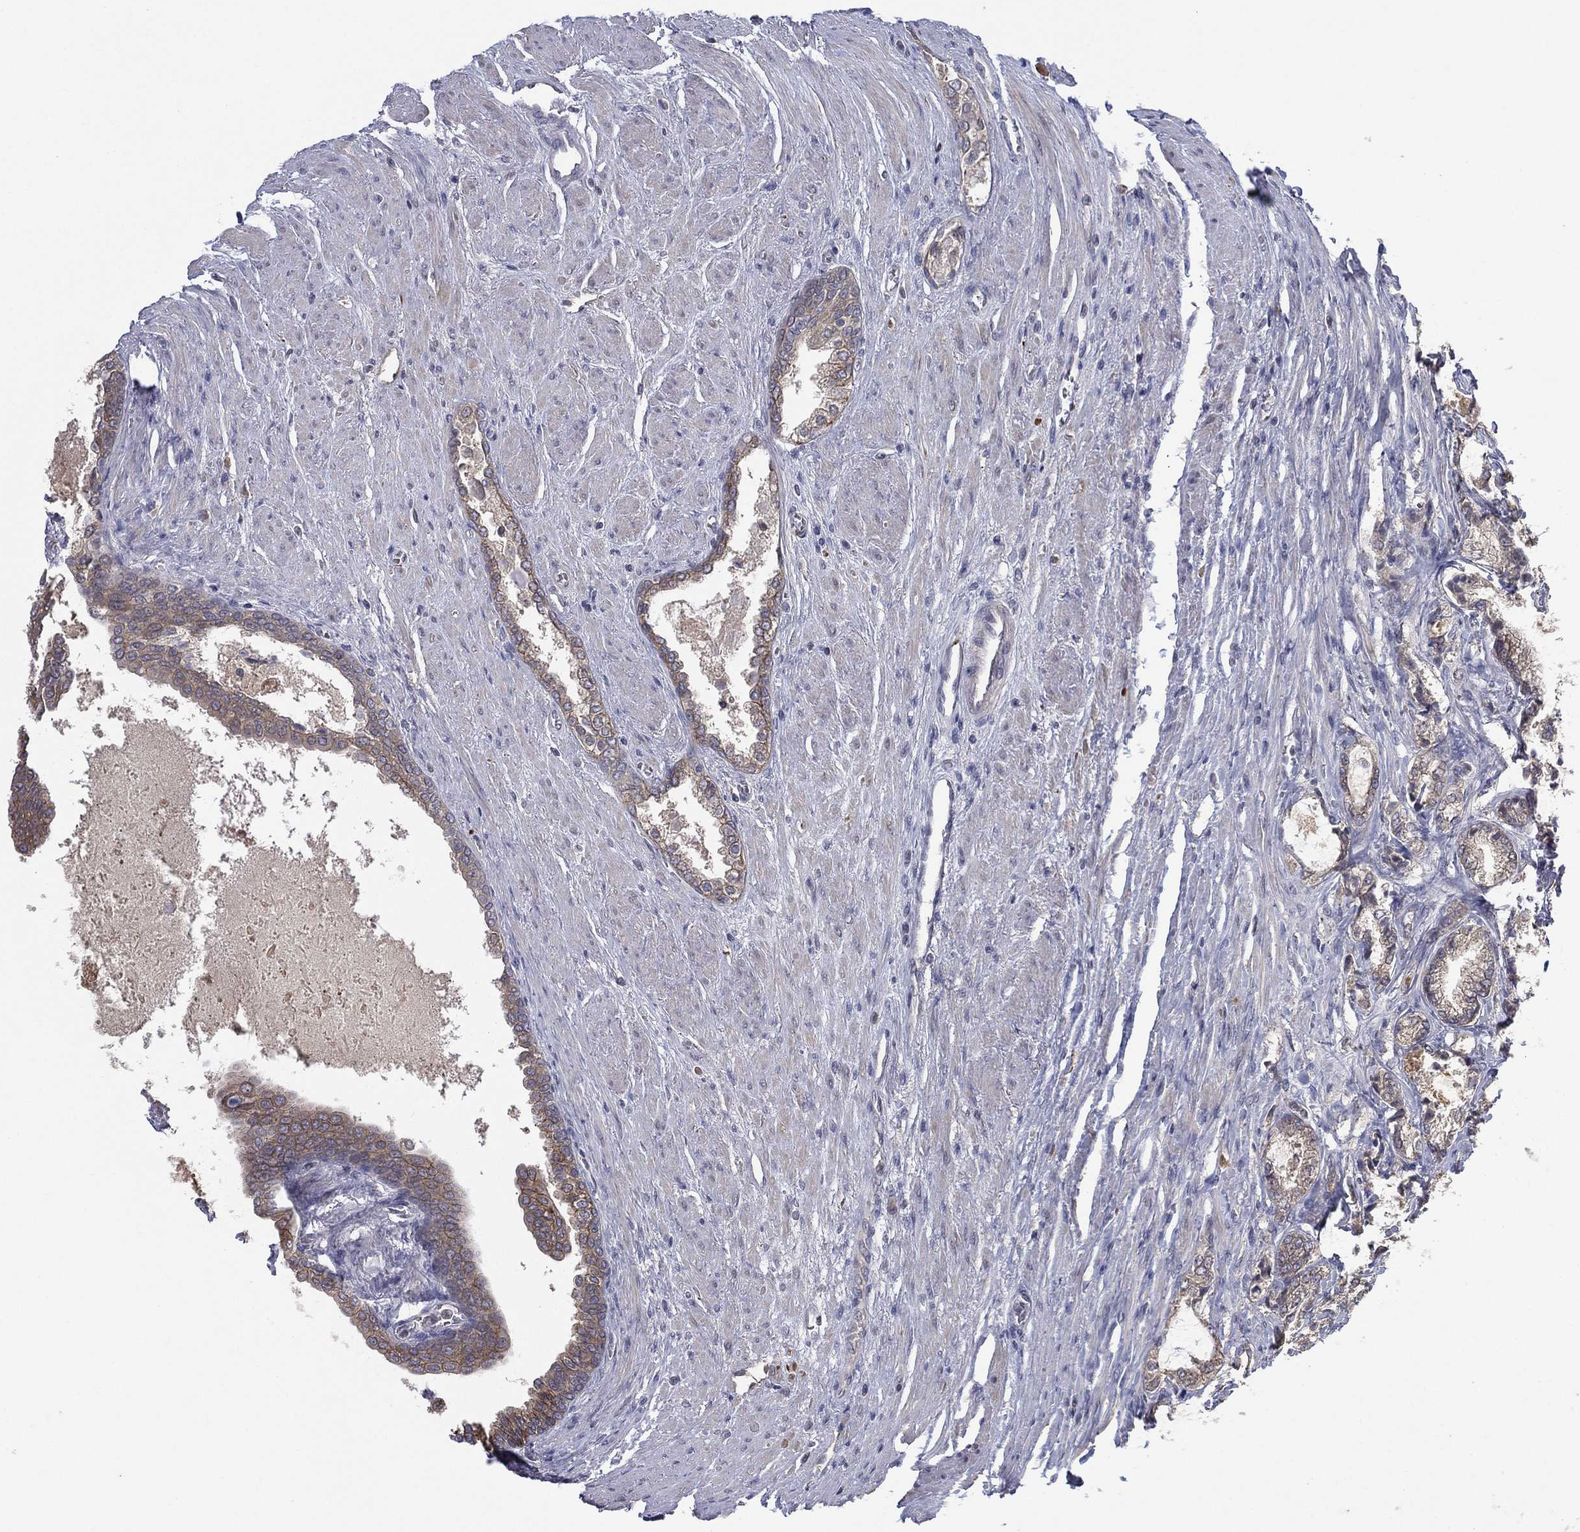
{"staining": {"intensity": "moderate", "quantity": "<25%", "location": "cytoplasmic/membranous"}, "tissue": "prostate cancer", "cell_type": "Tumor cells", "image_type": "cancer", "snomed": [{"axis": "morphology", "description": "Adenocarcinoma, NOS"}, {"axis": "topography", "description": "Prostate and seminal vesicle, NOS"}, {"axis": "topography", "description": "Prostate"}], "caption": "Human prostate adenocarcinoma stained with a brown dye displays moderate cytoplasmic/membranous positive expression in approximately <25% of tumor cells.", "gene": "MPP7", "patient": {"sex": "male", "age": 62}}